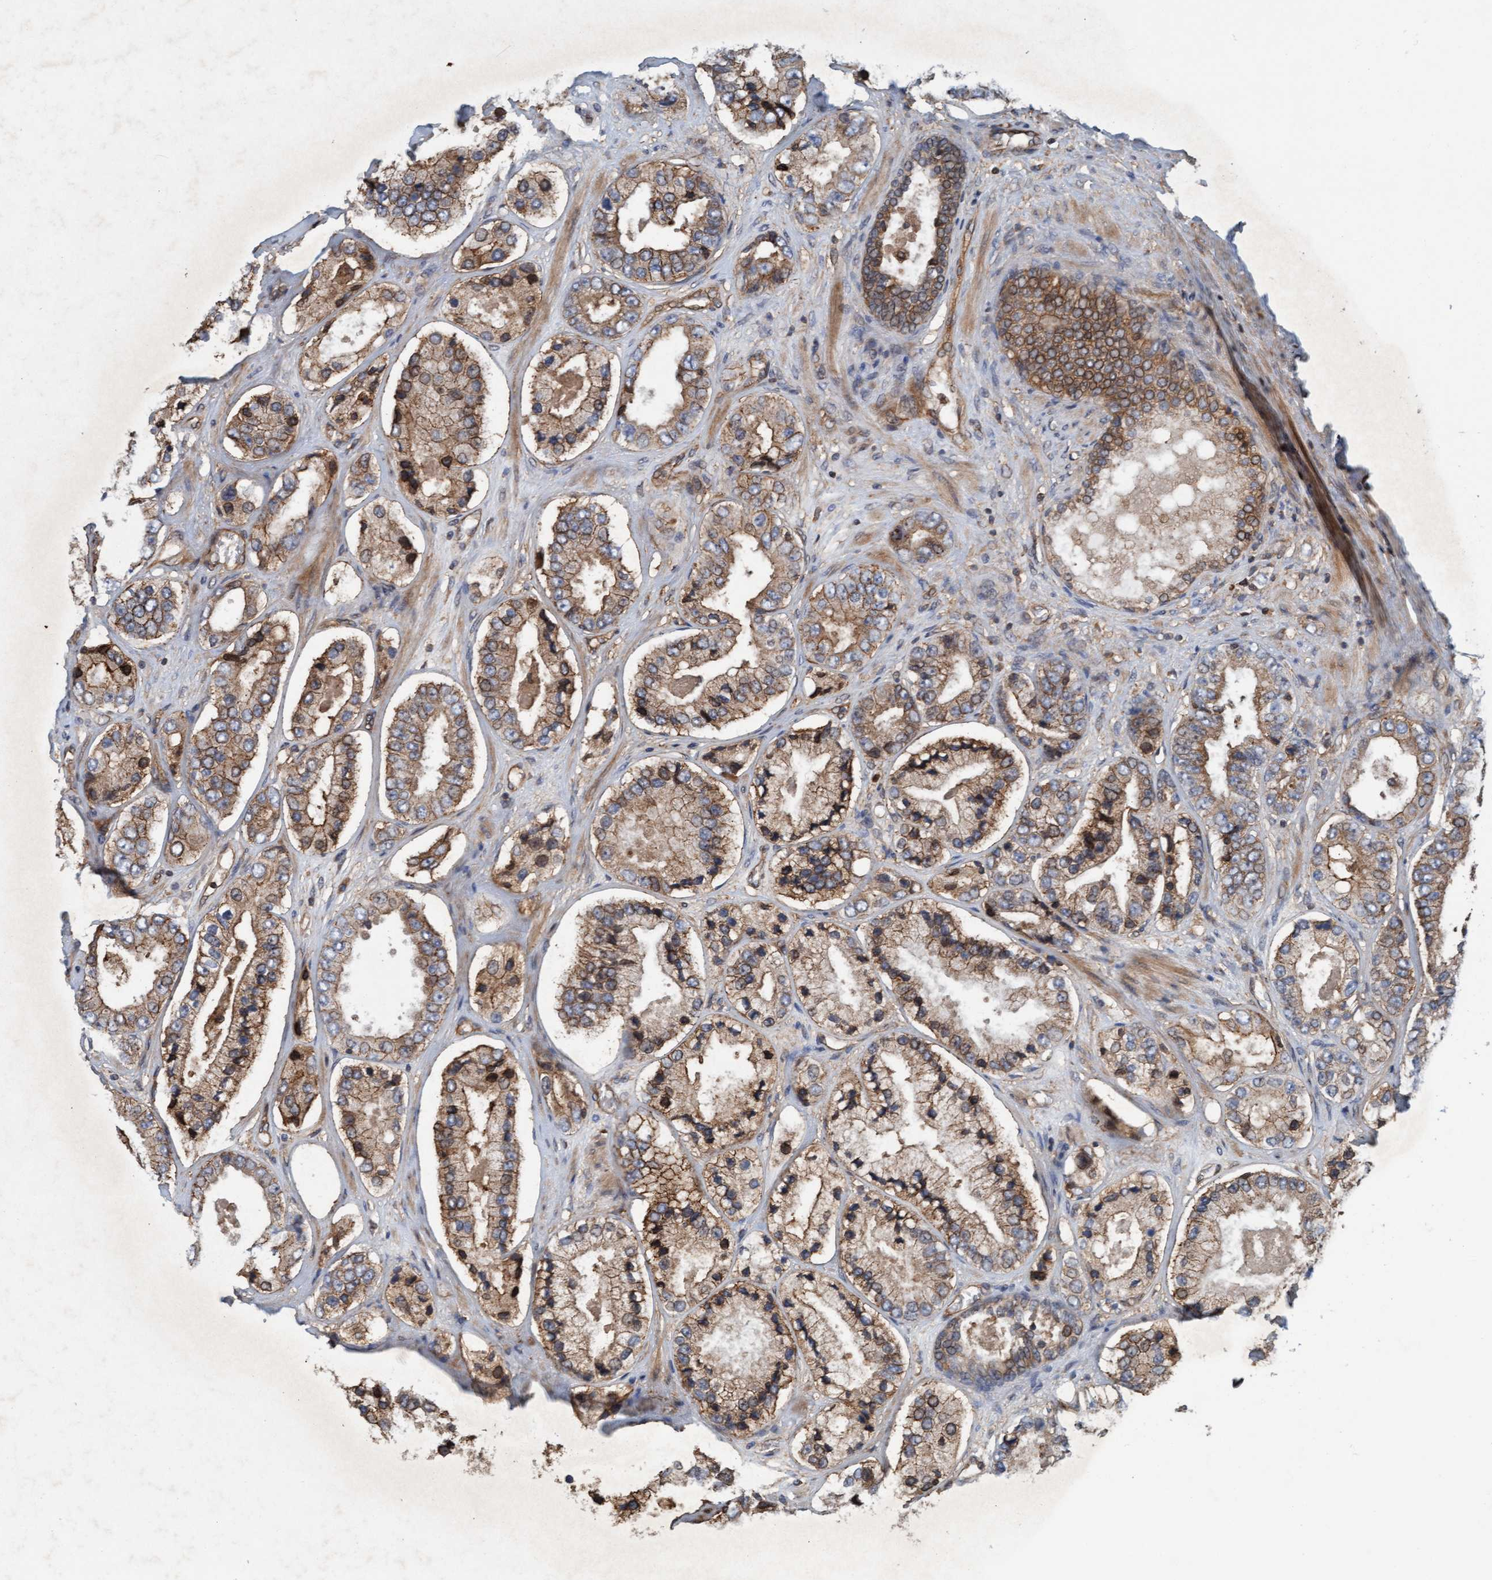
{"staining": {"intensity": "moderate", "quantity": ">75%", "location": "cytoplasmic/membranous"}, "tissue": "prostate cancer", "cell_type": "Tumor cells", "image_type": "cancer", "snomed": [{"axis": "morphology", "description": "Adenocarcinoma, High grade"}, {"axis": "topography", "description": "Prostate"}], "caption": "Prostate cancer (high-grade adenocarcinoma) stained for a protein shows moderate cytoplasmic/membranous positivity in tumor cells.", "gene": "ERAL1", "patient": {"sex": "male", "age": 61}}